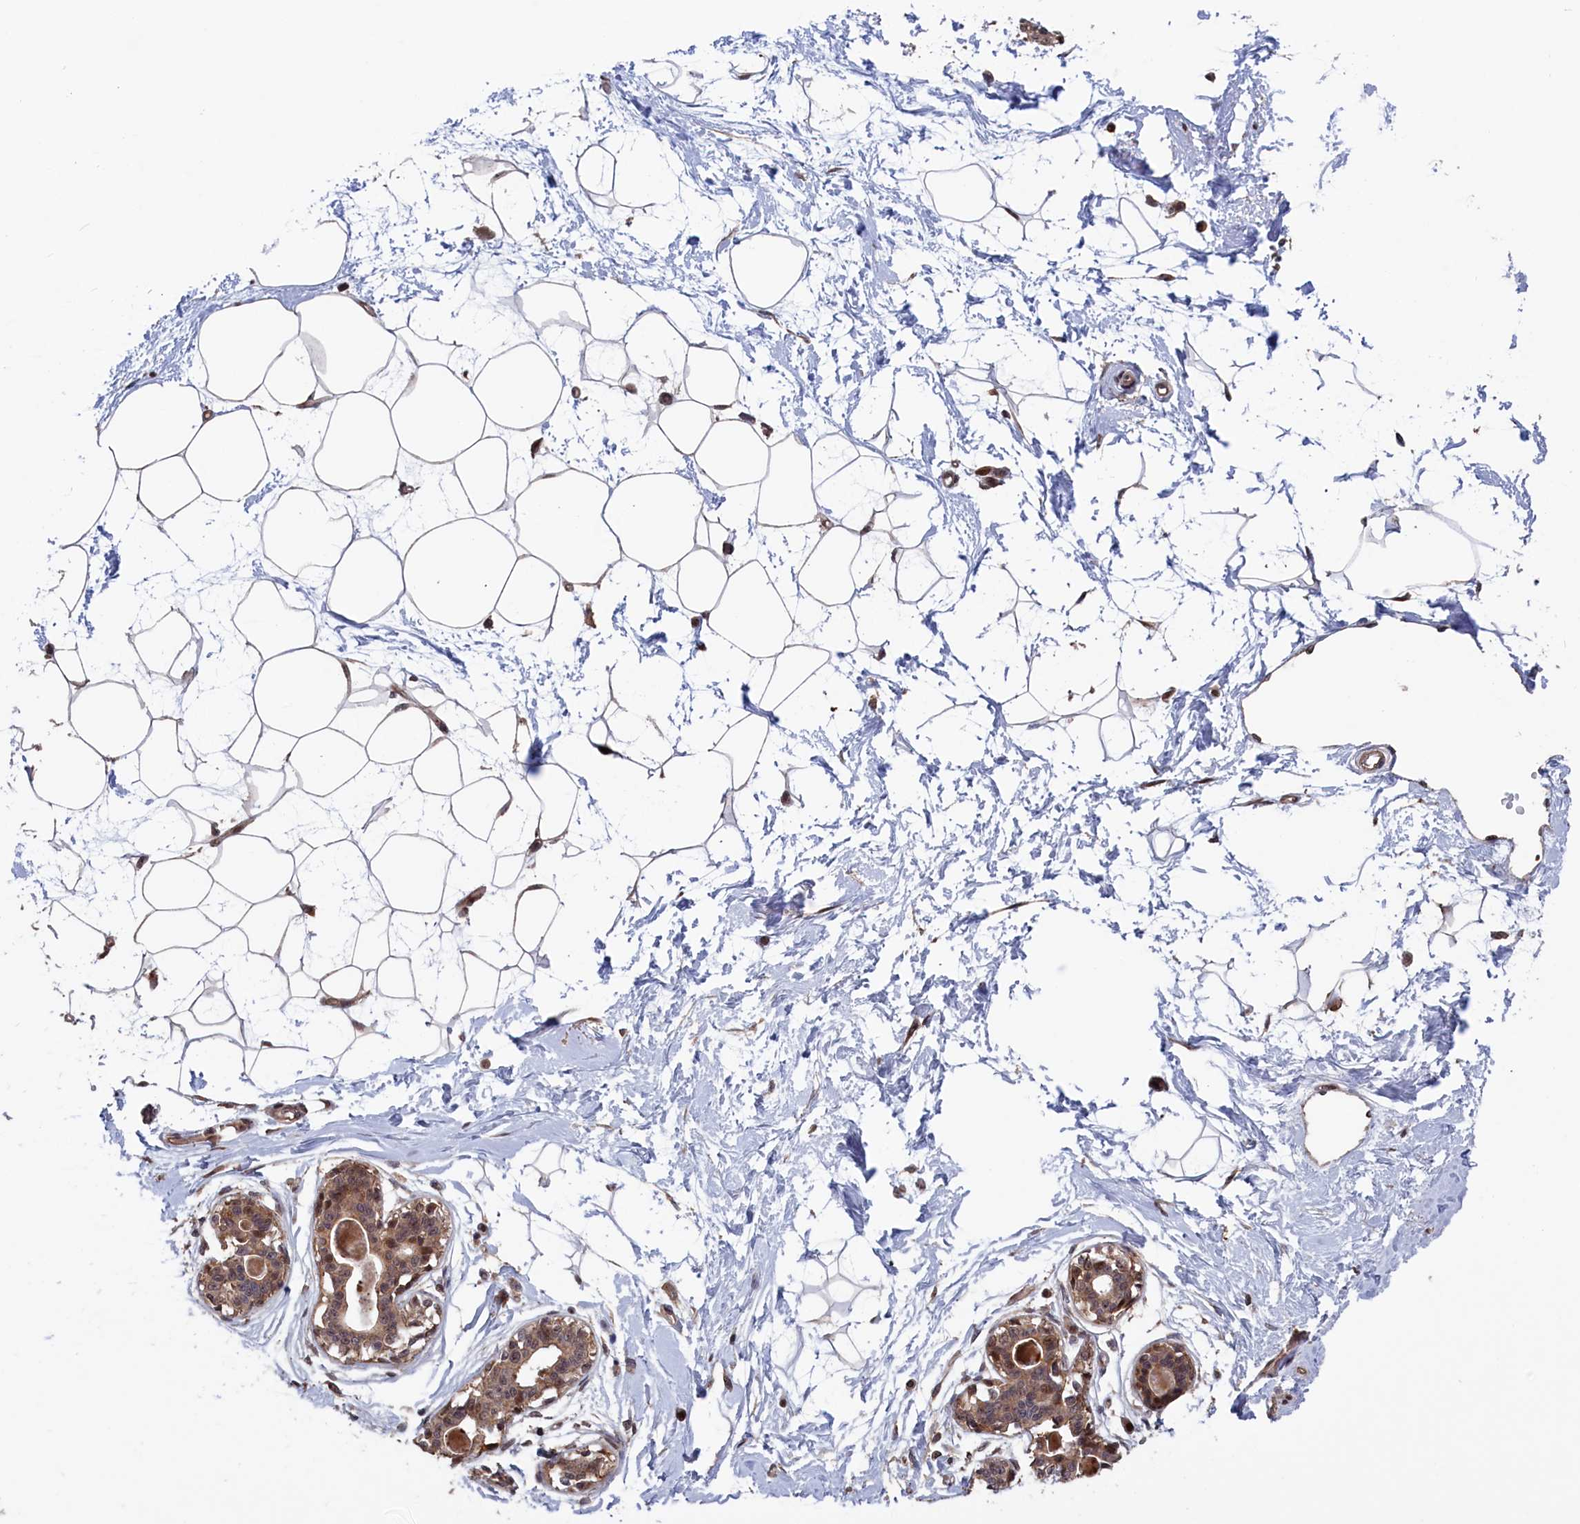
{"staining": {"intensity": "moderate", "quantity": ">75%", "location": "cytoplasmic/membranous,nuclear"}, "tissue": "breast", "cell_type": "Adipocytes", "image_type": "normal", "snomed": [{"axis": "morphology", "description": "Normal tissue, NOS"}, {"axis": "topography", "description": "Breast"}], "caption": "A high-resolution histopathology image shows immunohistochemistry staining of normal breast, which shows moderate cytoplasmic/membranous,nuclear staining in about >75% of adipocytes.", "gene": "LSG1", "patient": {"sex": "female", "age": 45}}